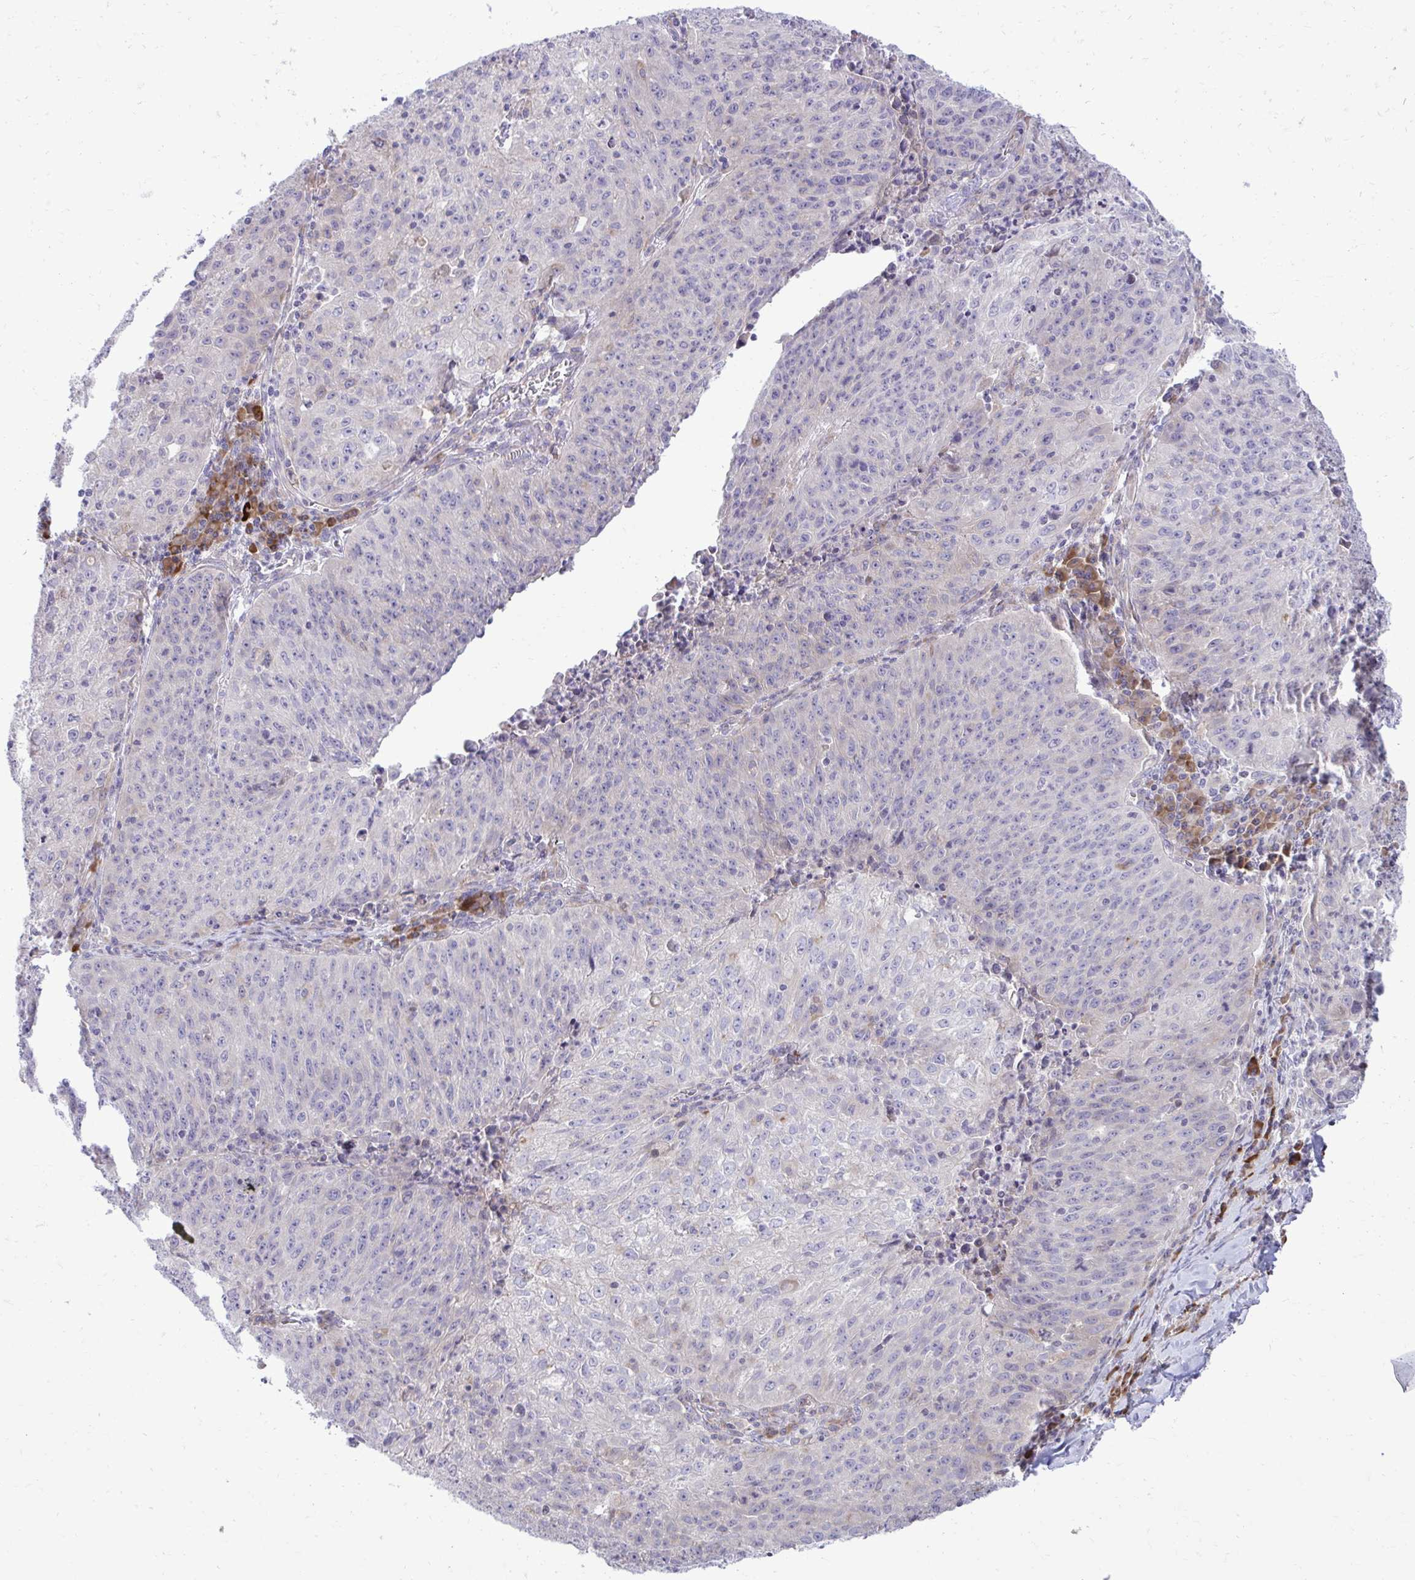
{"staining": {"intensity": "negative", "quantity": "none", "location": "none"}, "tissue": "lung cancer", "cell_type": "Tumor cells", "image_type": "cancer", "snomed": [{"axis": "morphology", "description": "Squamous cell carcinoma, NOS"}, {"axis": "morphology", "description": "Squamous cell carcinoma, metastatic, NOS"}, {"axis": "topography", "description": "Bronchus"}, {"axis": "topography", "description": "Lung"}], "caption": "DAB immunohistochemical staining of lung cancer (squamous cell carcinoma) displays no significant expression in tumor cells.", "gene": "METTL9", "patient": {"sex": "male", "age": 62}}